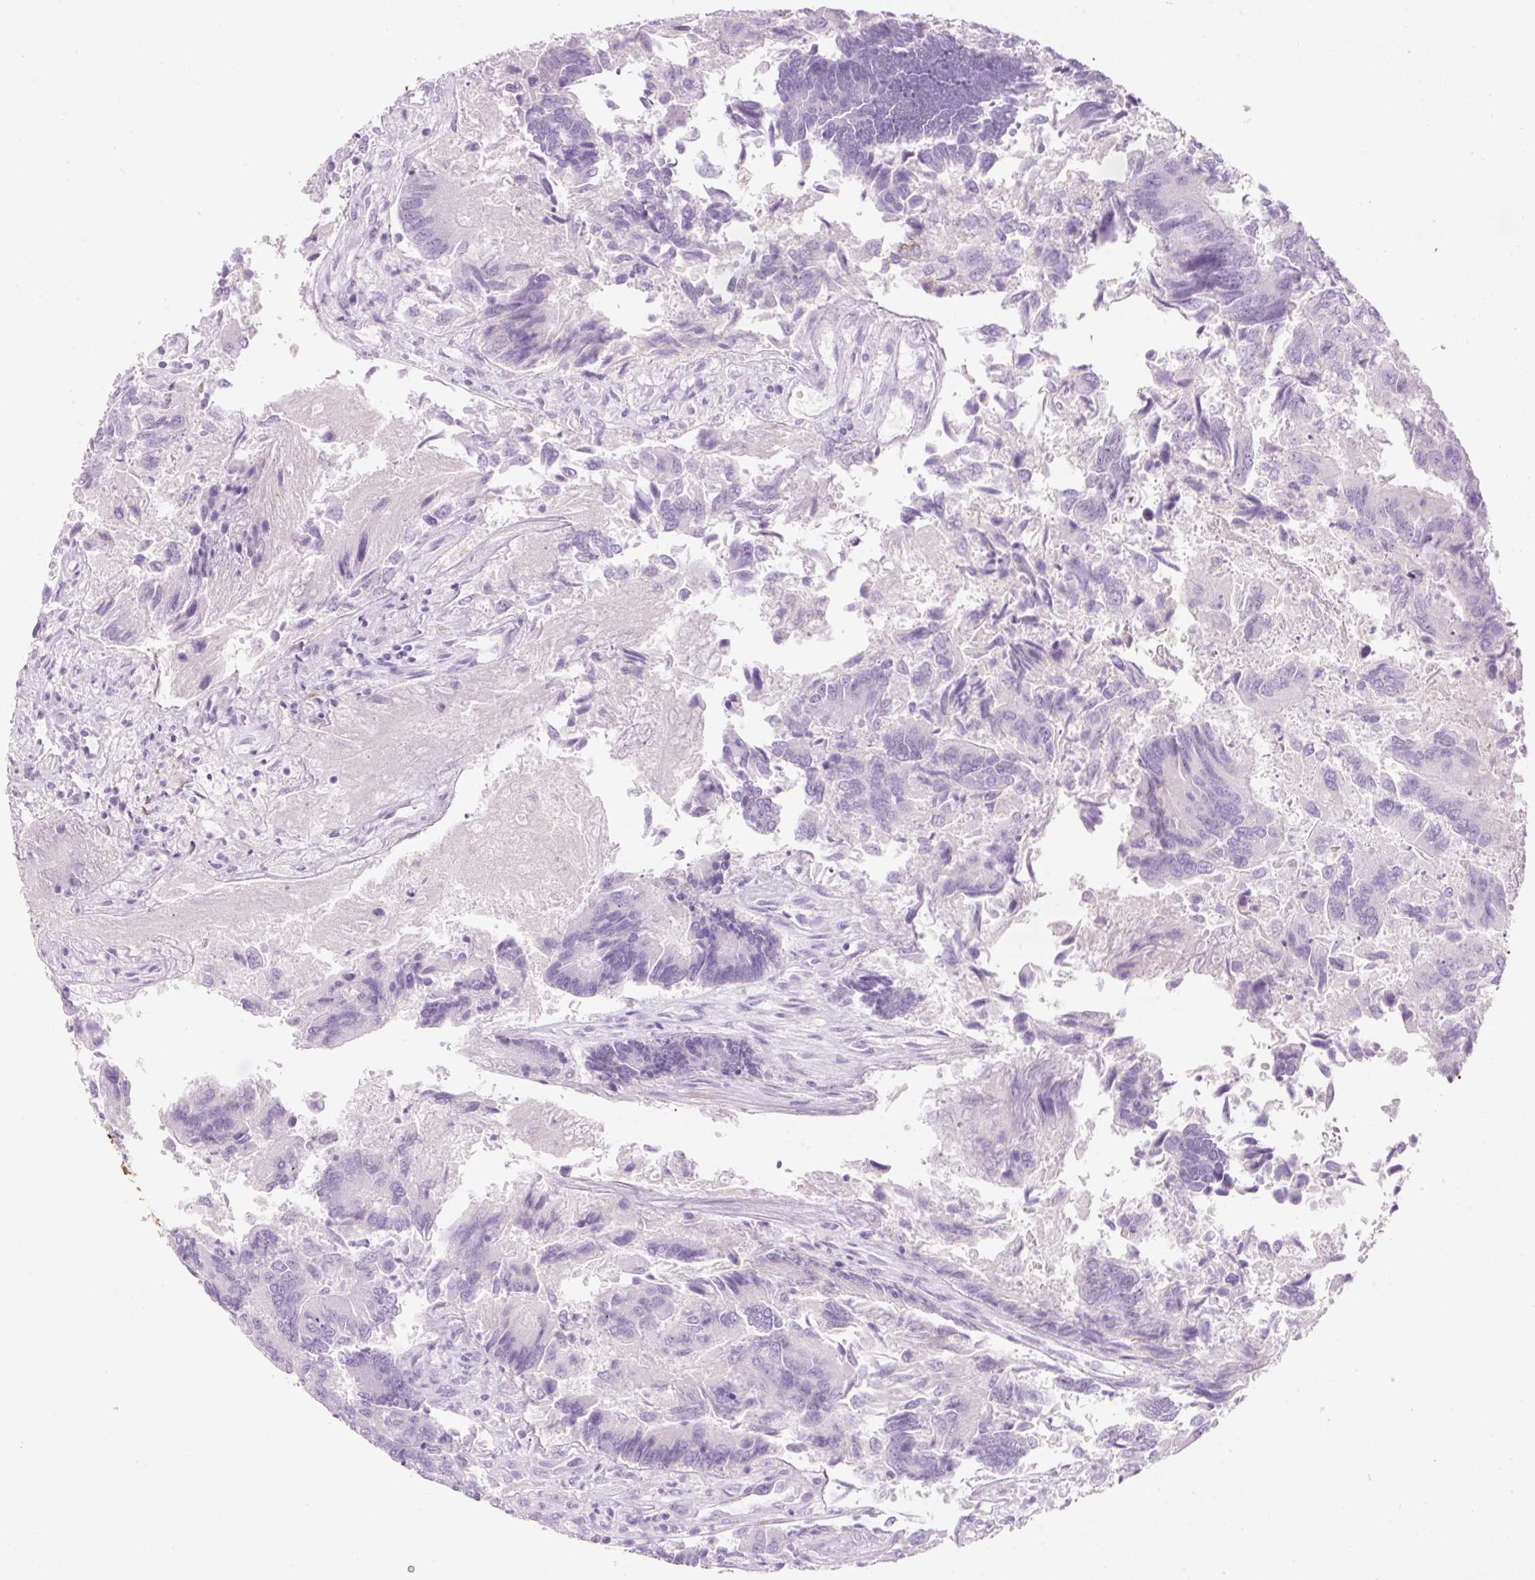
{"staining": {"intensity": "negative", "quantity": "none", "location": "none"}, "tissue": "colorectal cancer", "cell_type": "Tumor cells", "image_type": "cancer", "snomed": [{"axis": "morphology", "description": "Adenocarcinoma, NOS"}, {"axis": "topography", "description": "Colon"}], "caption": "Colorectal cancer stained for a protein using immunohistochemistry (IHC) reveals no expression tumor cells.", "gene": "MFAP4", "patient": {"sex": "female", "age": 67}}